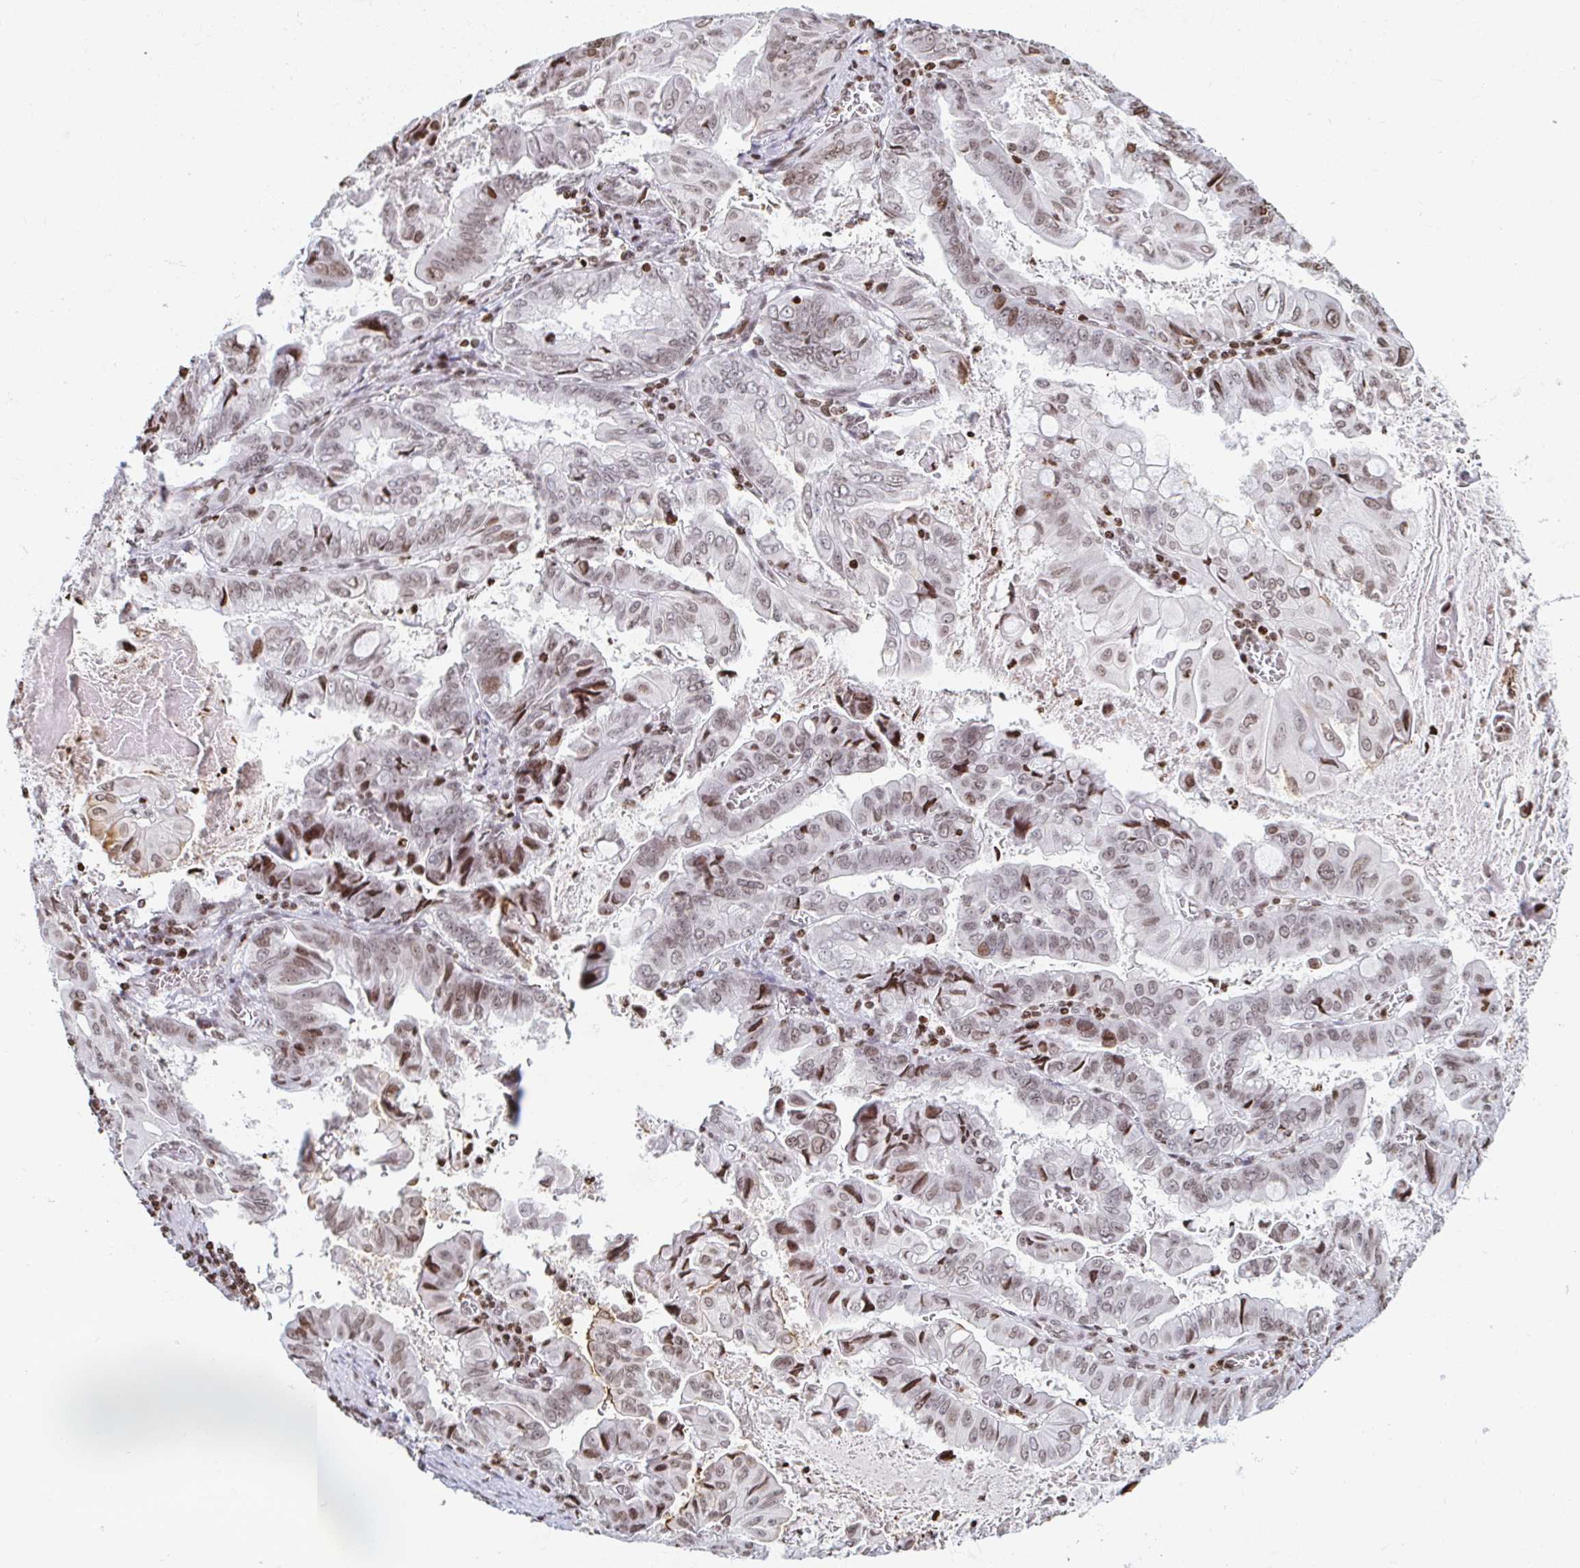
{"staining": {"intensity": "moderate", "quantity": "25%-75%", "location": "nuclear"}, "tissue": "stomach cancer", "cell_type": "Tumor cells", "image_type": "cancer", "snomed": [{"axis": "morphology", "description": "Adenocarcinoma, NOS"}, {"axis": "topography", "description": "Stomach, upper"}], "caption": "The image demonstrates staining of stomach adenocarcinoma, revealing moderate nuclear protein expression (brown color) within tumor cells.", "gene": "HOXC10", "patient": {"sex": "male", "age": 80}}